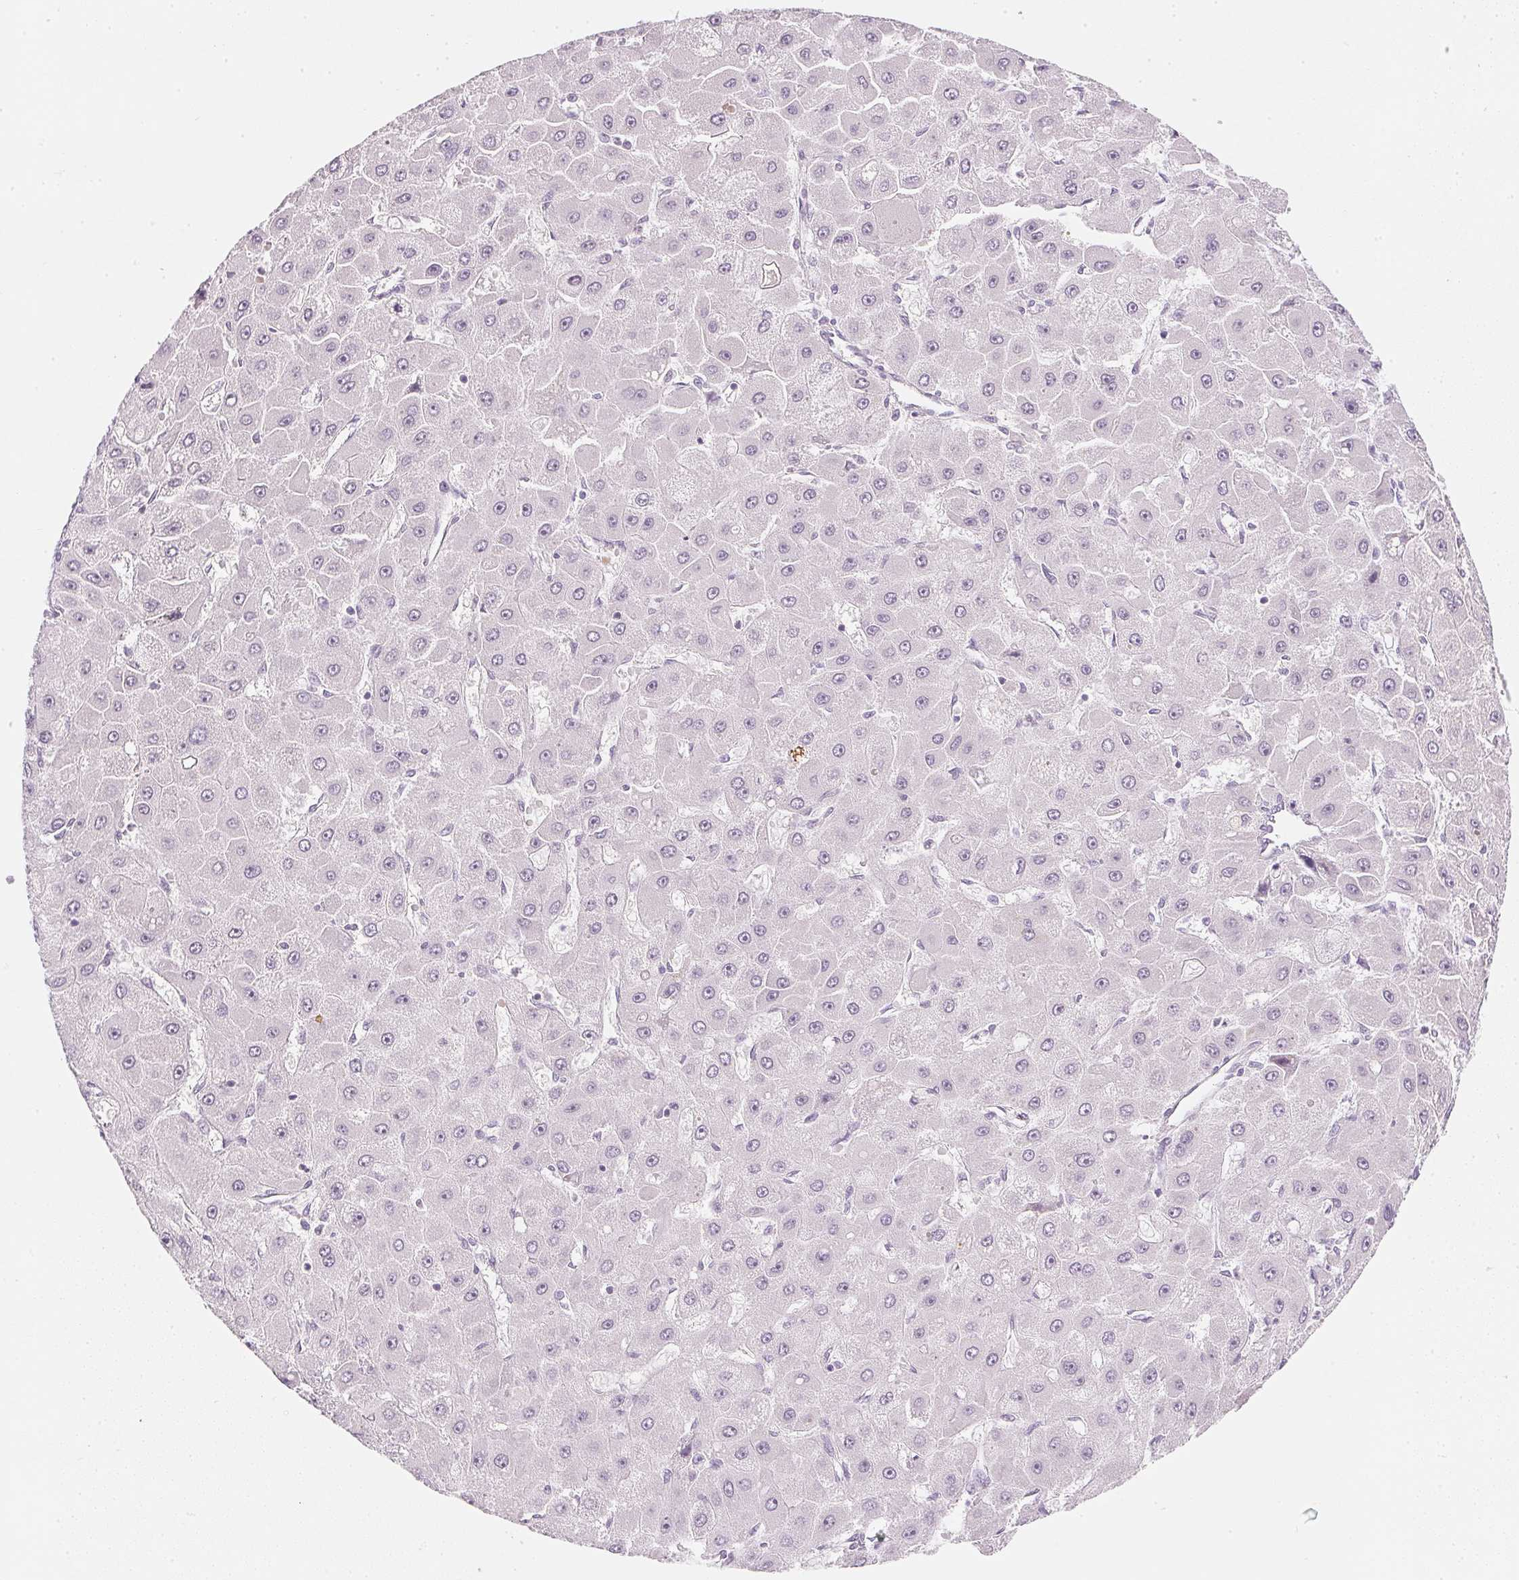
{"staining": {"intensity": "negative", "quantity": "none", "location": "none"}, "tissue": "liver cancer", "cell_type": "Tumor cells", "image_type": "cancer", "snomed": [{"axis": "morphology", "description": "Carcinoma, Hepatocellular, NOS"}, {"axis": "topography", "description": "Liver"}], "caption": "A high-resolution micrograph shows immunohistochemistry (IHC) staining of liver cancer (hepatocellular carcinoma), which demonstrates no significant expression in tumor cells. Brightfield microscopy of immunohistochemistry stained with DAB (3,3'-diaminobenzidine) (brown) and hematoxylin (blue), captured at high magnification.", "gene": "CHST4", "patient": {"sex": "female", "age": 25}}